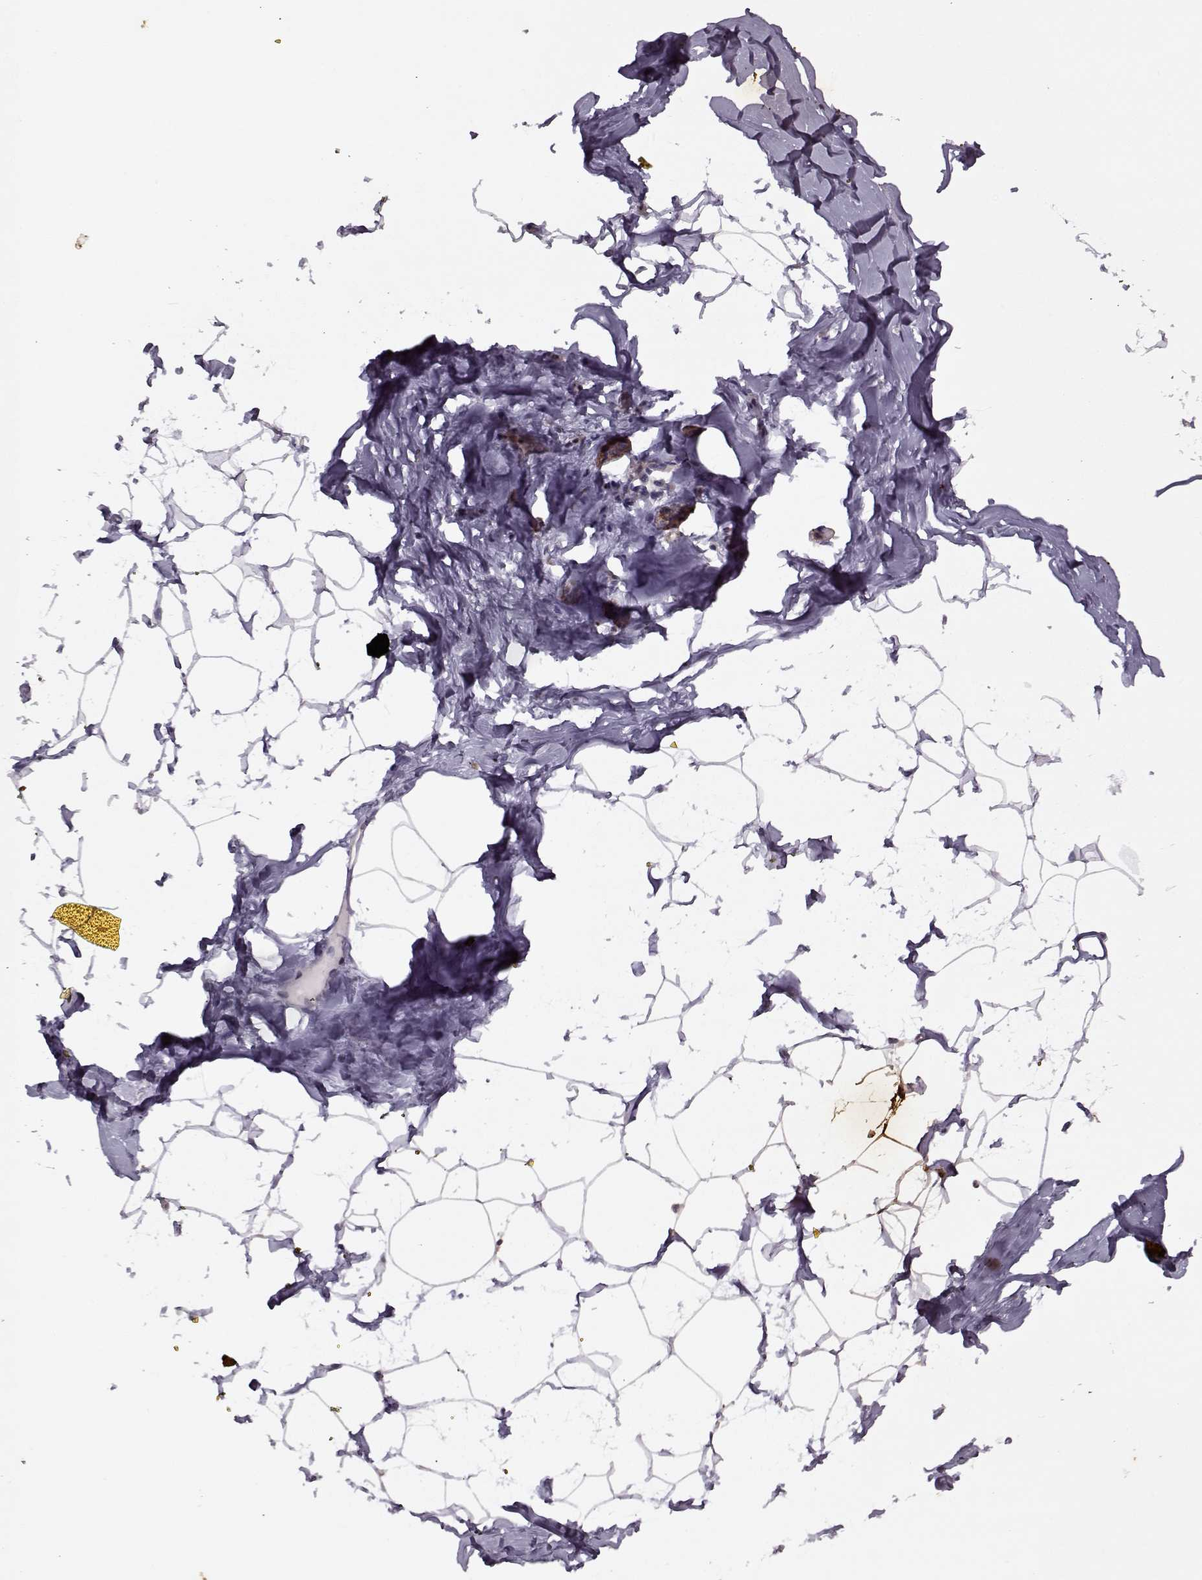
{"staining": {"intensity": "negative", "quantity": "none", "location": "none"}, "tissue": "breast", "cell_type": "Adipocytes", "image_type": "normal", "snomed": [{"axis": "morphology", "description": "Normal tissue, NOS"}, {"axis": "topography", "description": "Breast"}], "caption": "Image shows no significant protein staining in adipocytes of benign breast.", "gene": "KRT9", "patient": {"sex": "female", "age": 32}}